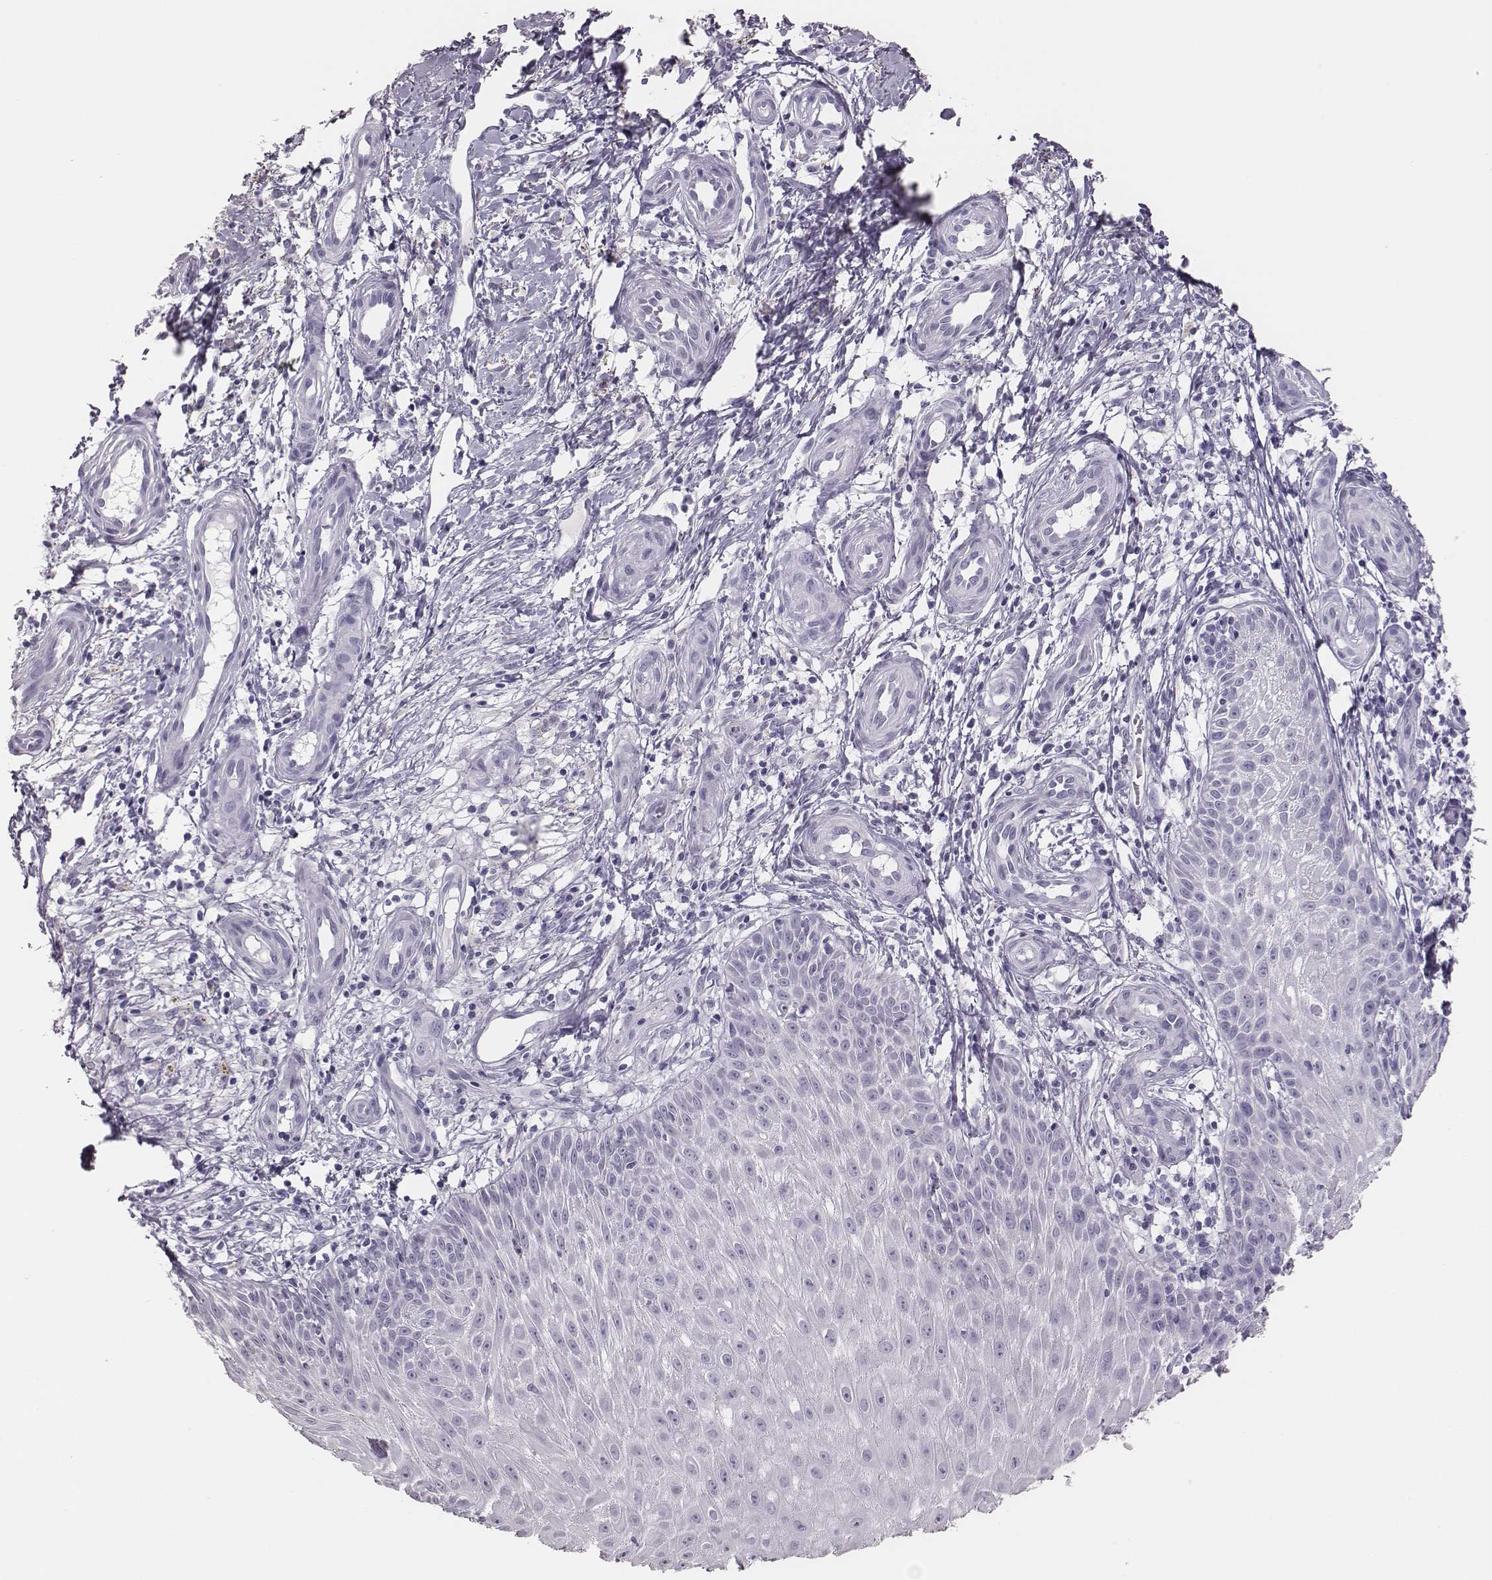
{"staining": {"intensity": "negative", "quantity": "none", "location": "none"}, "tissue": "melanoma", "cell_type": "Tumor cells", "image_type": "cancer", "snomed": [{"axis": "morphology", "description": "Malignant melanoma, NOS"}, {"axis": "topography", "description": "Skin"}], "caption": "Immunohistochemical staining of malignant melanoma shows no significant expression in tumor cells. (DAB immunohistochemistry with hematoxylin counter stain).", "gene": "H1-6", "patient": {"sex": "female", "age": 53}}